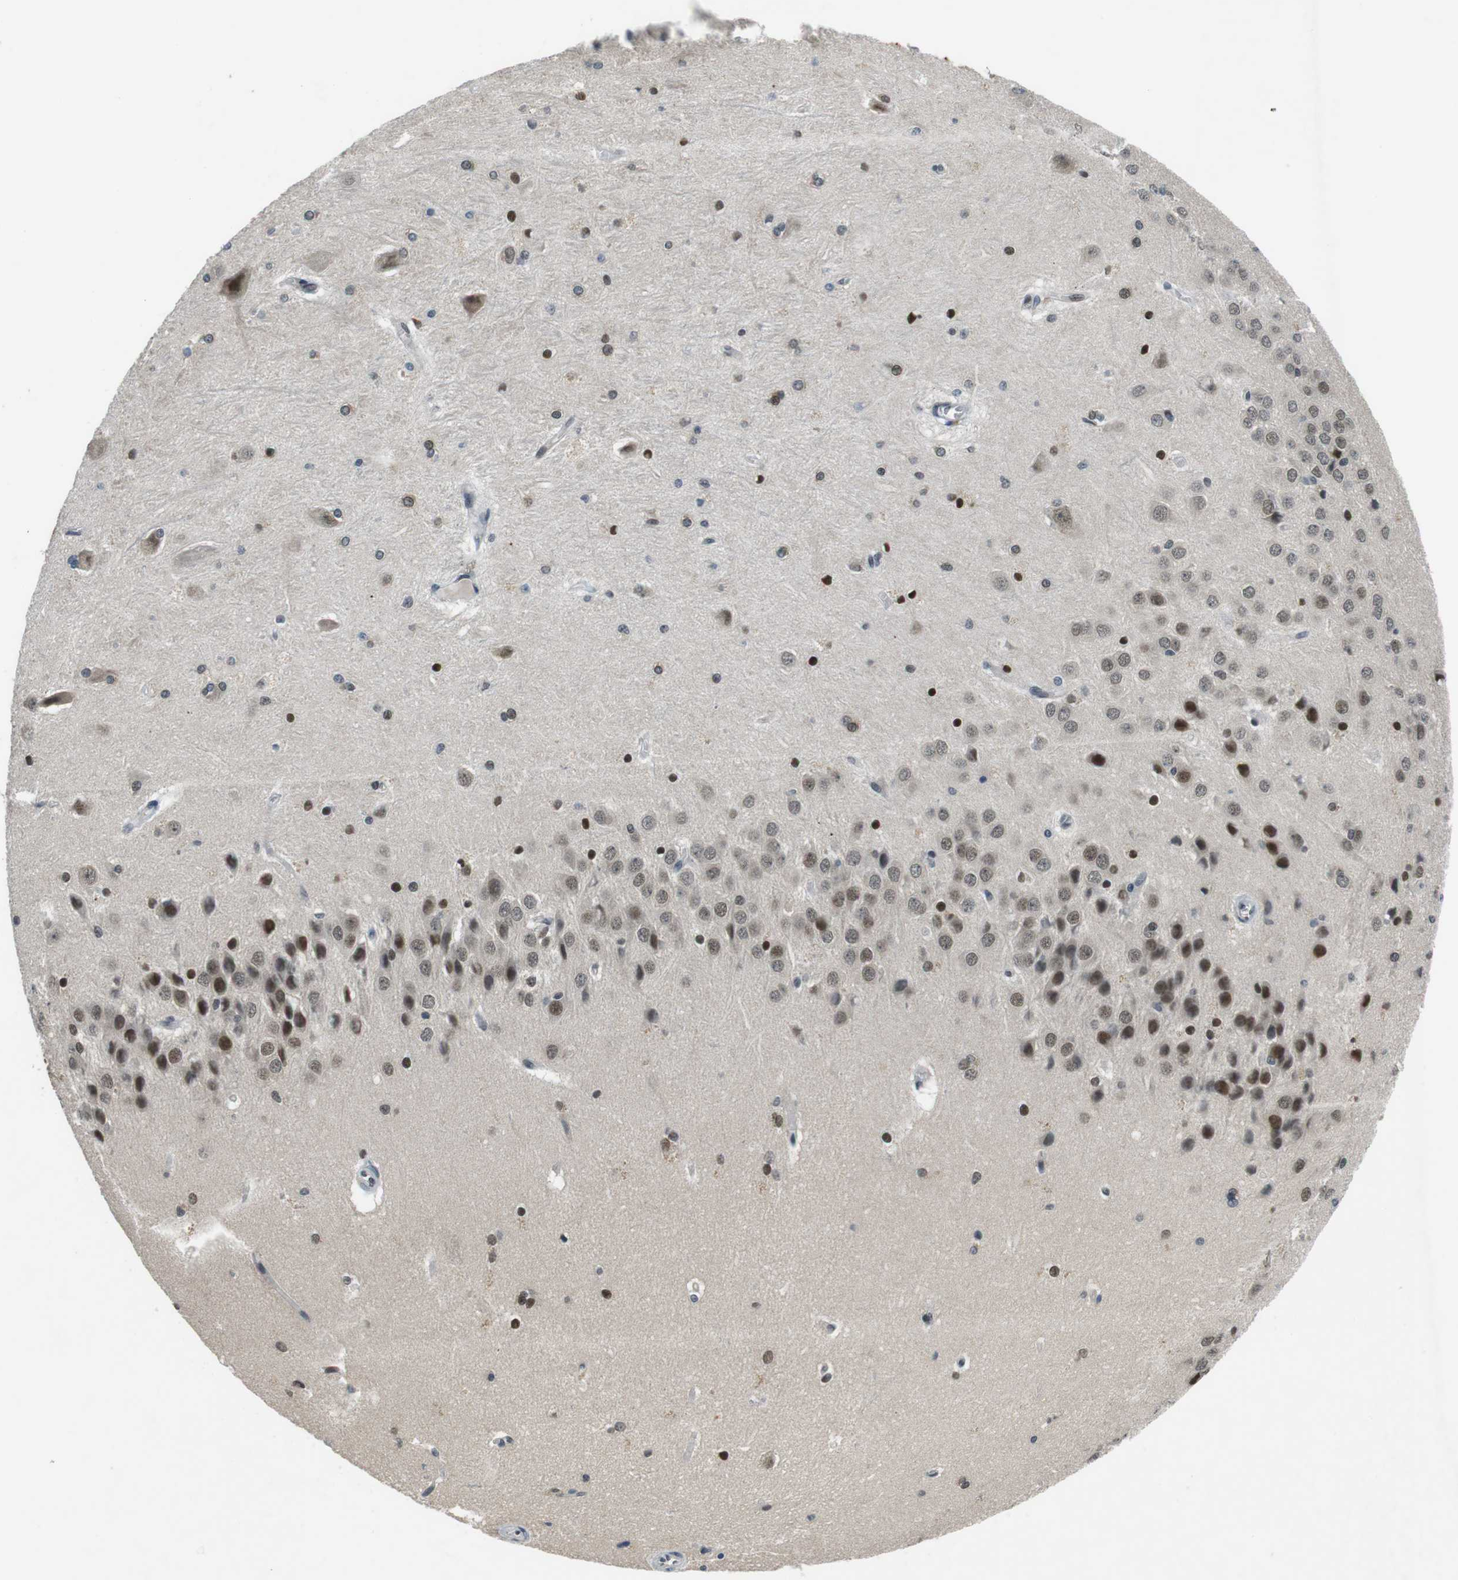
{"staining": {"intensity": "strong", "quantity": "<25%", "location": "nuclear"}, "tissue": "hippocampus", "cell_type": "Glial cells", "image_type": "normal", "snomed": [{"axis": "morphology", "description": "Normal tissue, NOS"}, {"axis": "topography", "description": "Hippocampus"}], "caption": "Benign hippocampus was stained to show a protein in brown. There is medium levels of strong nuclear positivity in about <25% of glial cells.", "gene": "NEK4", "patient": {"sex": "female", "age": 19}}